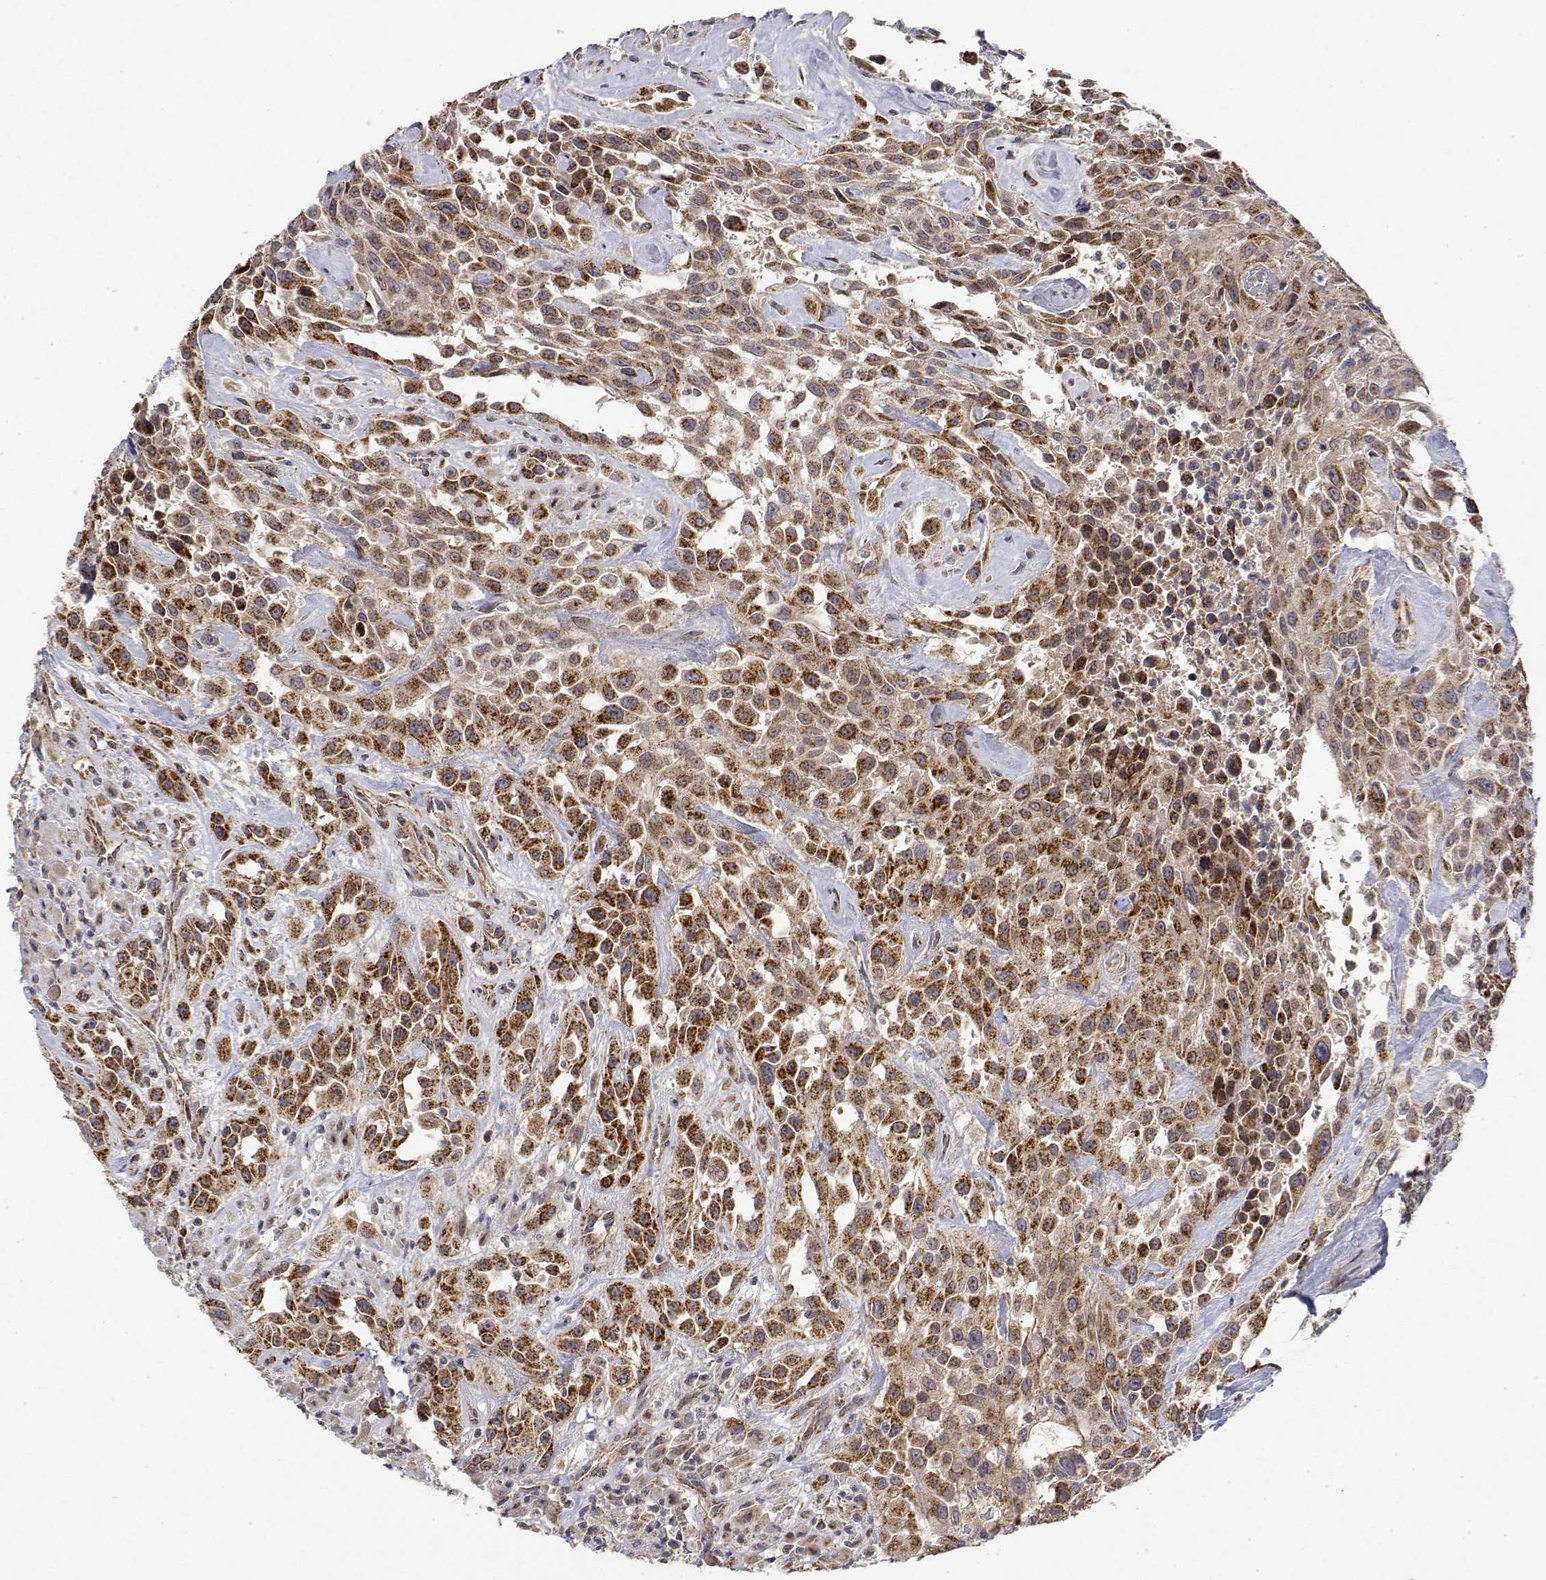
{"staining": {"intensity": "moderate", "quantity": ">75%", "location": "cytoplasmic/membranous"}, "tissue": "urothelial cancer", "cell_type": "Tumor cells", "image_type": "cancer", "snomed": [{"axis": "morphology", "description": "Urothelial carcinoma, High grade"}, {"axis": "topography", "description": "Urinary bladder"}], "caption": "Tumor cells reveal moderate cytoplasmic/membranous positivity in about >75% of cells in urothelial cancer. The protein is stained brown, and the nuclei are stained in blue (DAB (3,3'-diaminobenzidine) IHC with brightfield microscopy, high magnification).", "gene": "GADD45GIP1", "patient": {"sex": "male", "age": 79}}